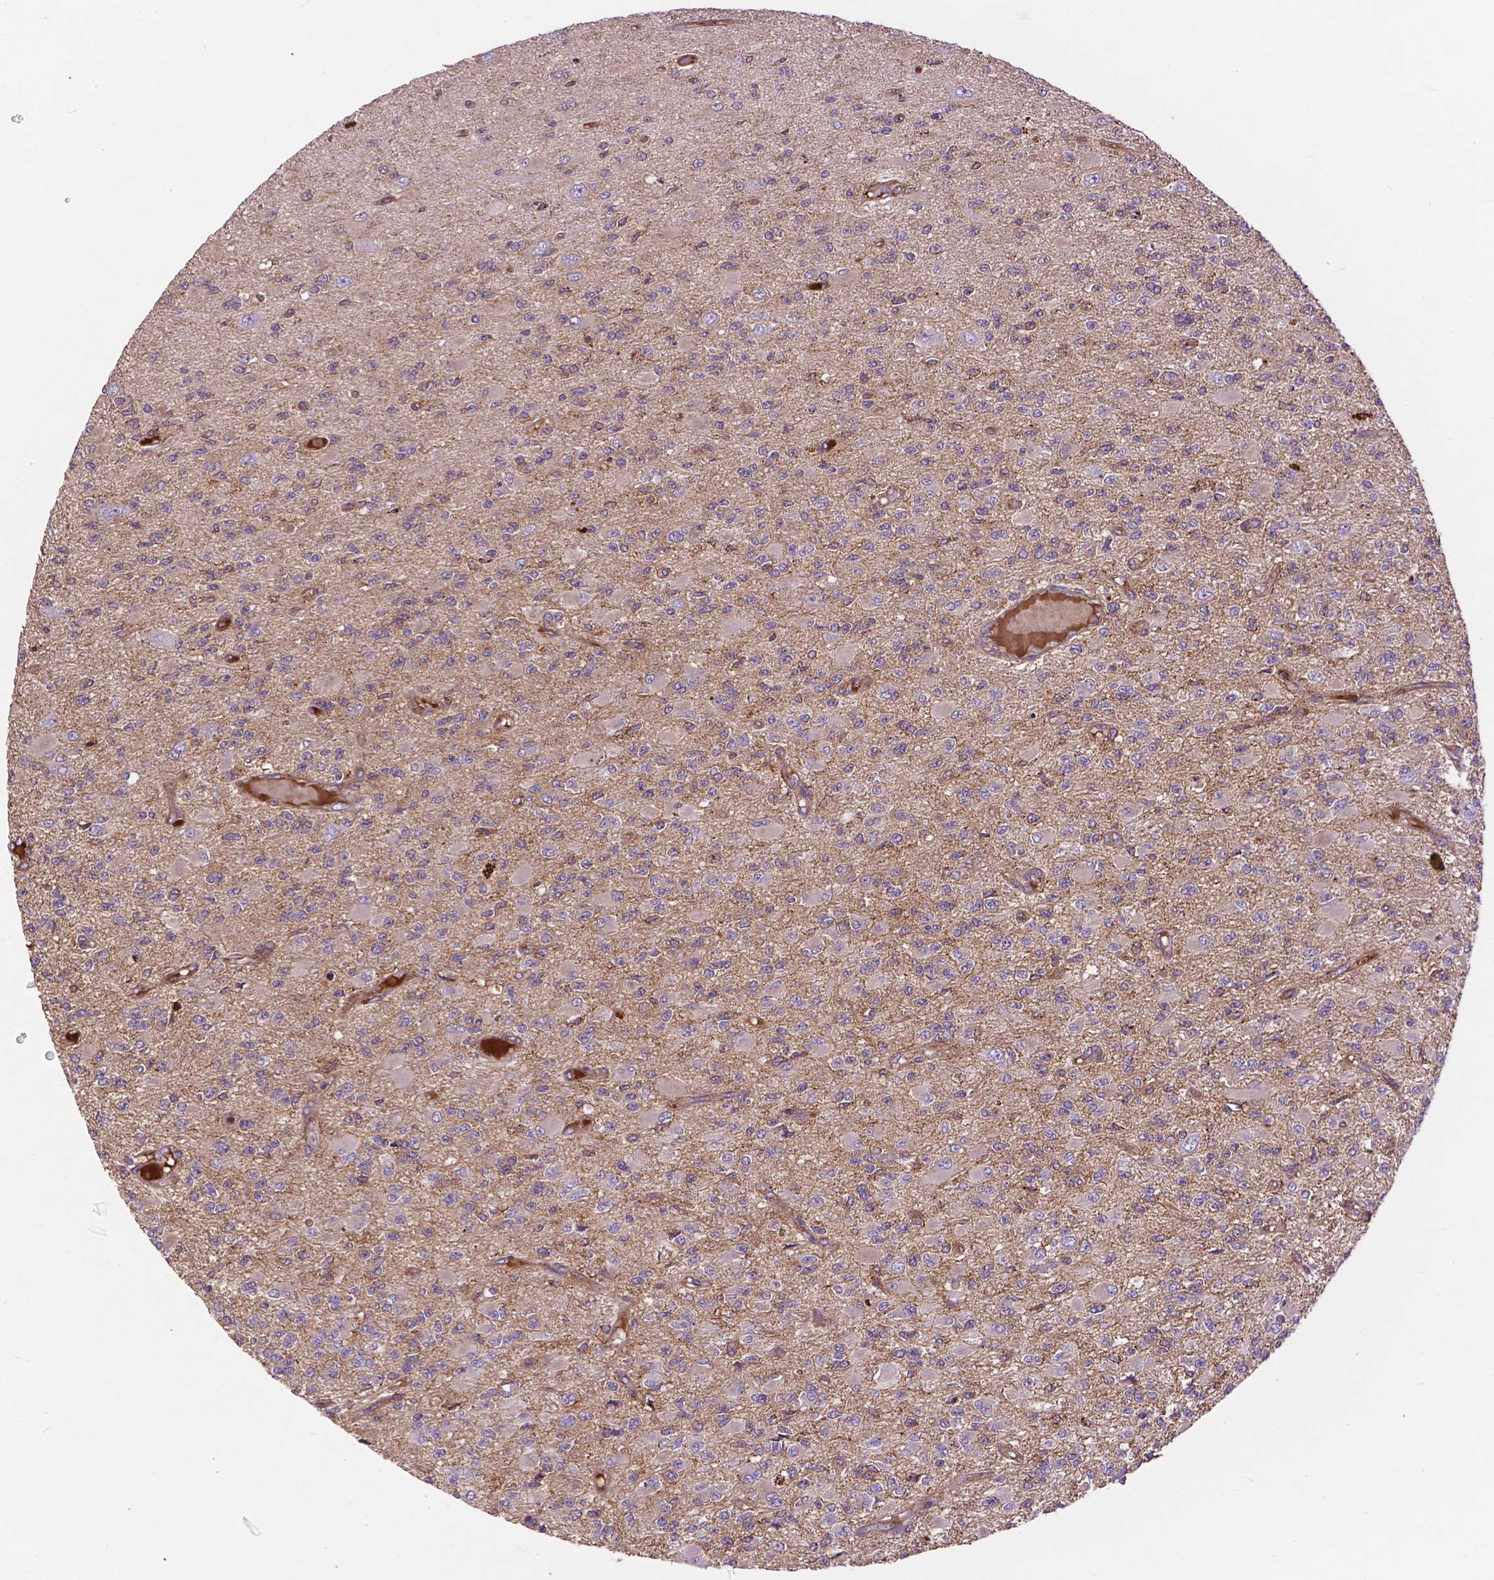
{"staining": {"intensity": "negative", "quantity": "none", "location": "none"}, "tissue": "glioma", "cell_type": "Tumor cells", "image_type": "cancer", "snomed": [{"axis": "morphology", "description": "Glioma, malignant, High grade"}, {"axis": "topography", "description": "Brain"}], "caption": "A high-resolution histopathology image shows immunohistochemistry staining of glioma, which exhibits no significant positivity in tumor cells.", "gene": "CHMP4A", "patient": {"sex": "female", "age": 63}}